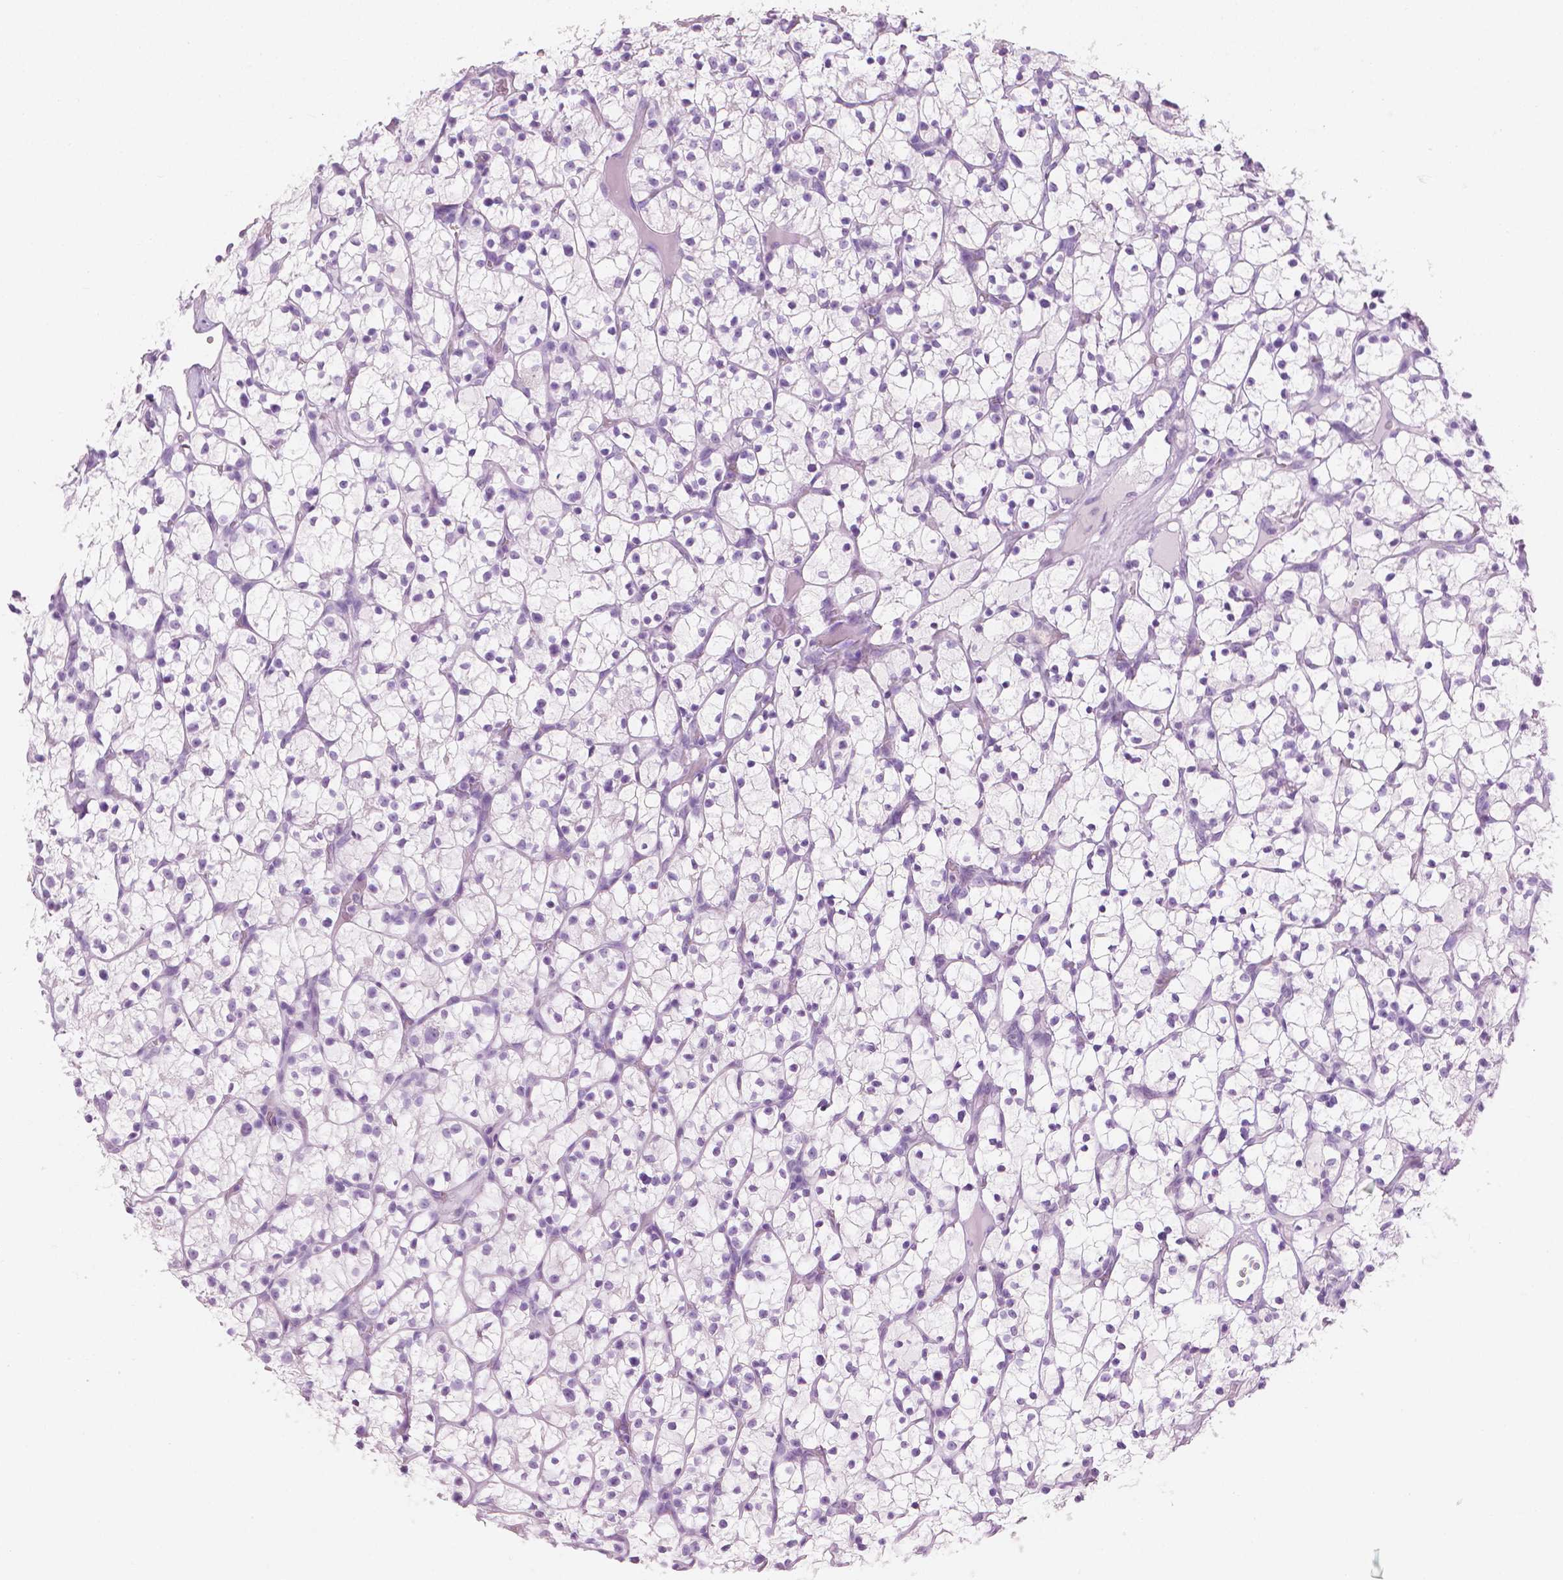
{"staining": {"intensity": "negative", "quantity": "none", "location": "none"}, "tissue": "renal cancer", "cell_type": "Tumor cells", "image_type": "cancer", "snomed": [{"axis": "morphology", "description": "Adenocarcinoma, NOS"}, {"axis": "topography", "description": "Kidney"}], "caption": "A micrograph of renal cancer (adenocarcinoma) stained for a protein reveals no brown staining in tumor cells. Brightfield microscopy of immunohistochemistry (IHC) stained with DAB (brown) and hematoxylin (blue), captured at high magnification.", "gene": "PLIN4", "patient": {"sex": "female", "age": 64}}